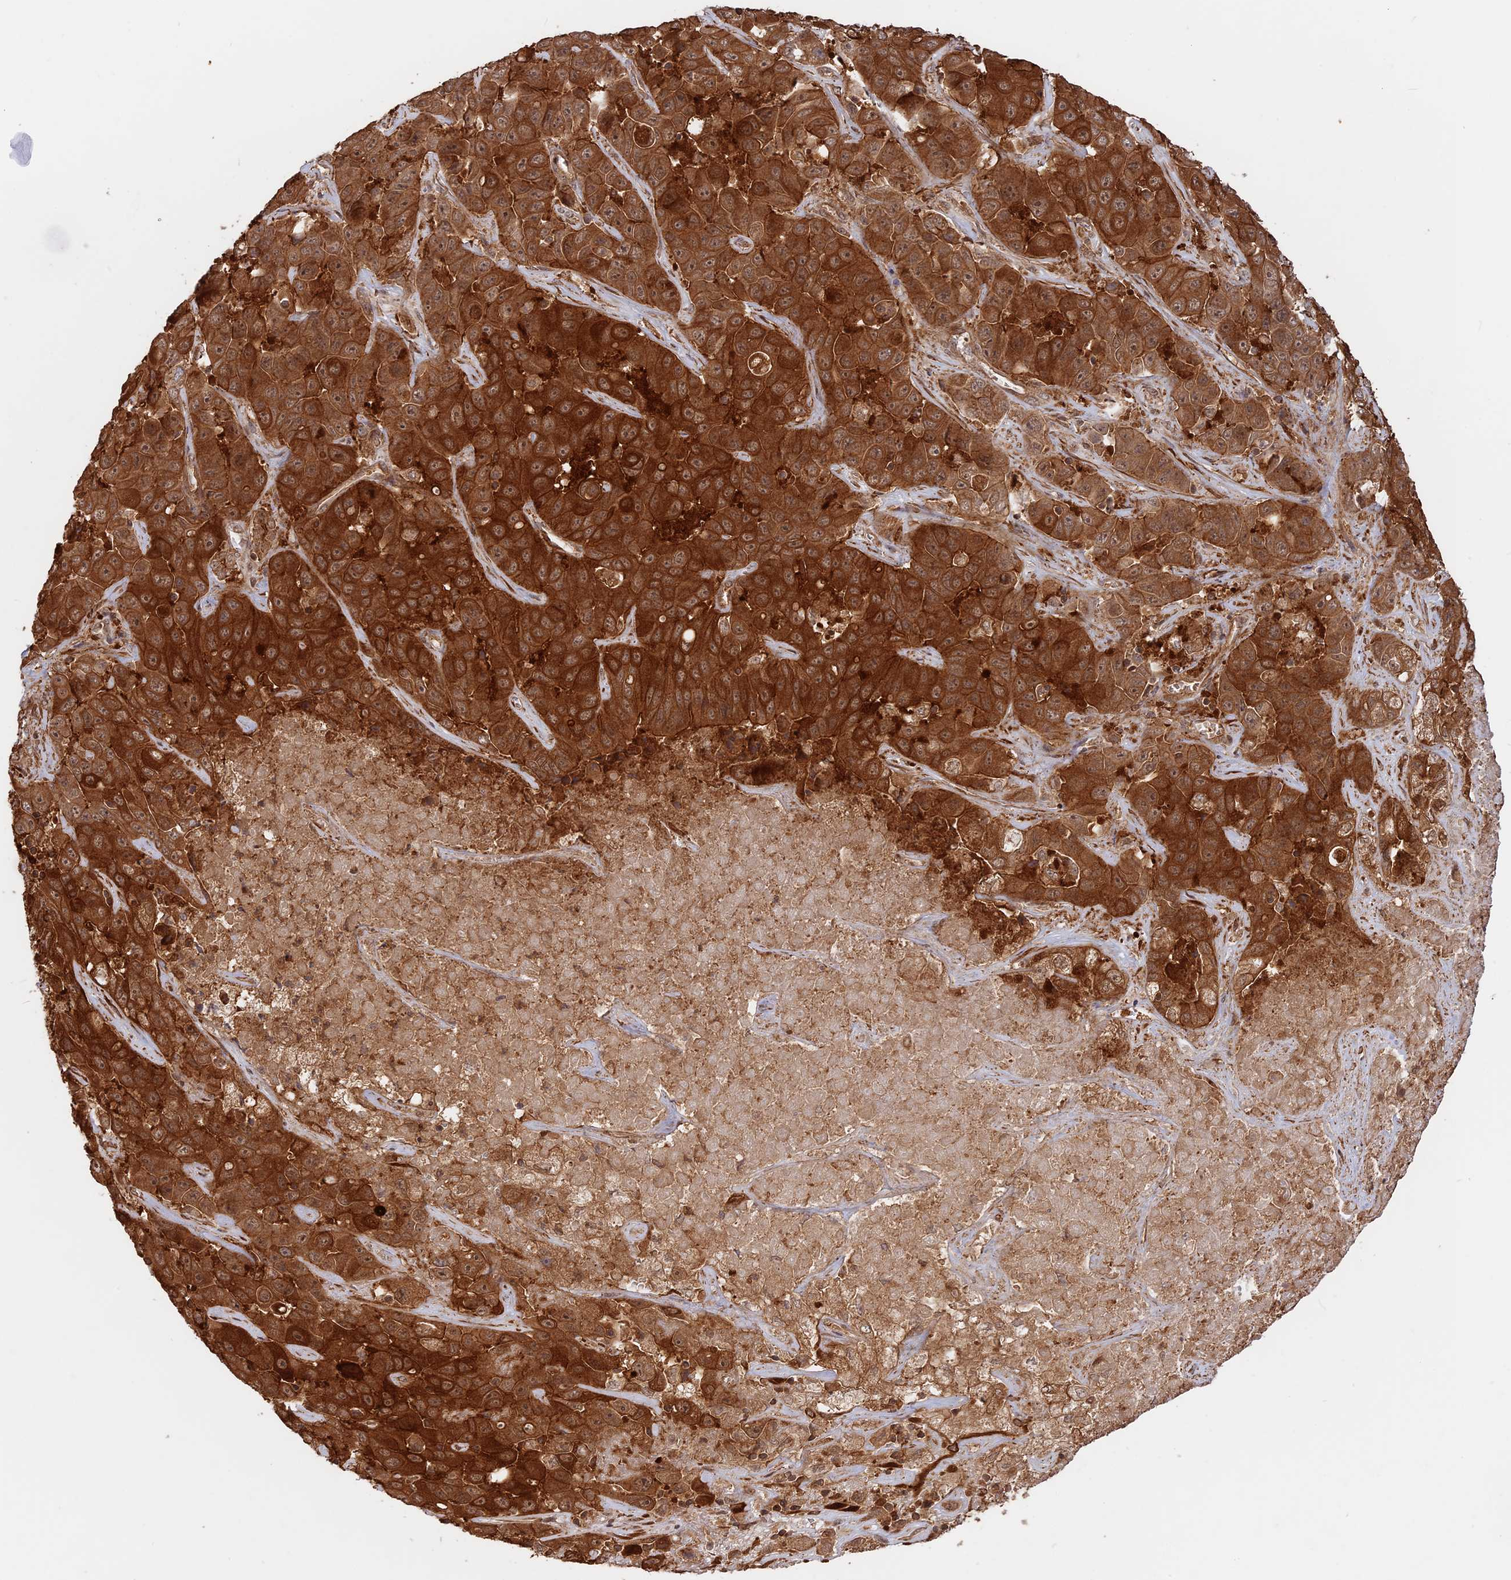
{"staining": {"intensity": "strong", "quantity": ">75%", "location": "cytoplasmic/membranous"}, "tissue": "liver cancer", "cell_type": "Tumor cells", "image_type": "cancer", "snomed": [{"axis": "morphology", "description": "Cholangiocarcinoma"}, {"axis": "topography", "description": "Liver"}], "caption": "Human cholangiocarcinoma (liver) stained with a brown dye shows strong cytoplasmic/membranous positive positivity in about >75% of tumor cells.", "gene": "CCDC174", "patient": {"sex": "female", "age": 52}}